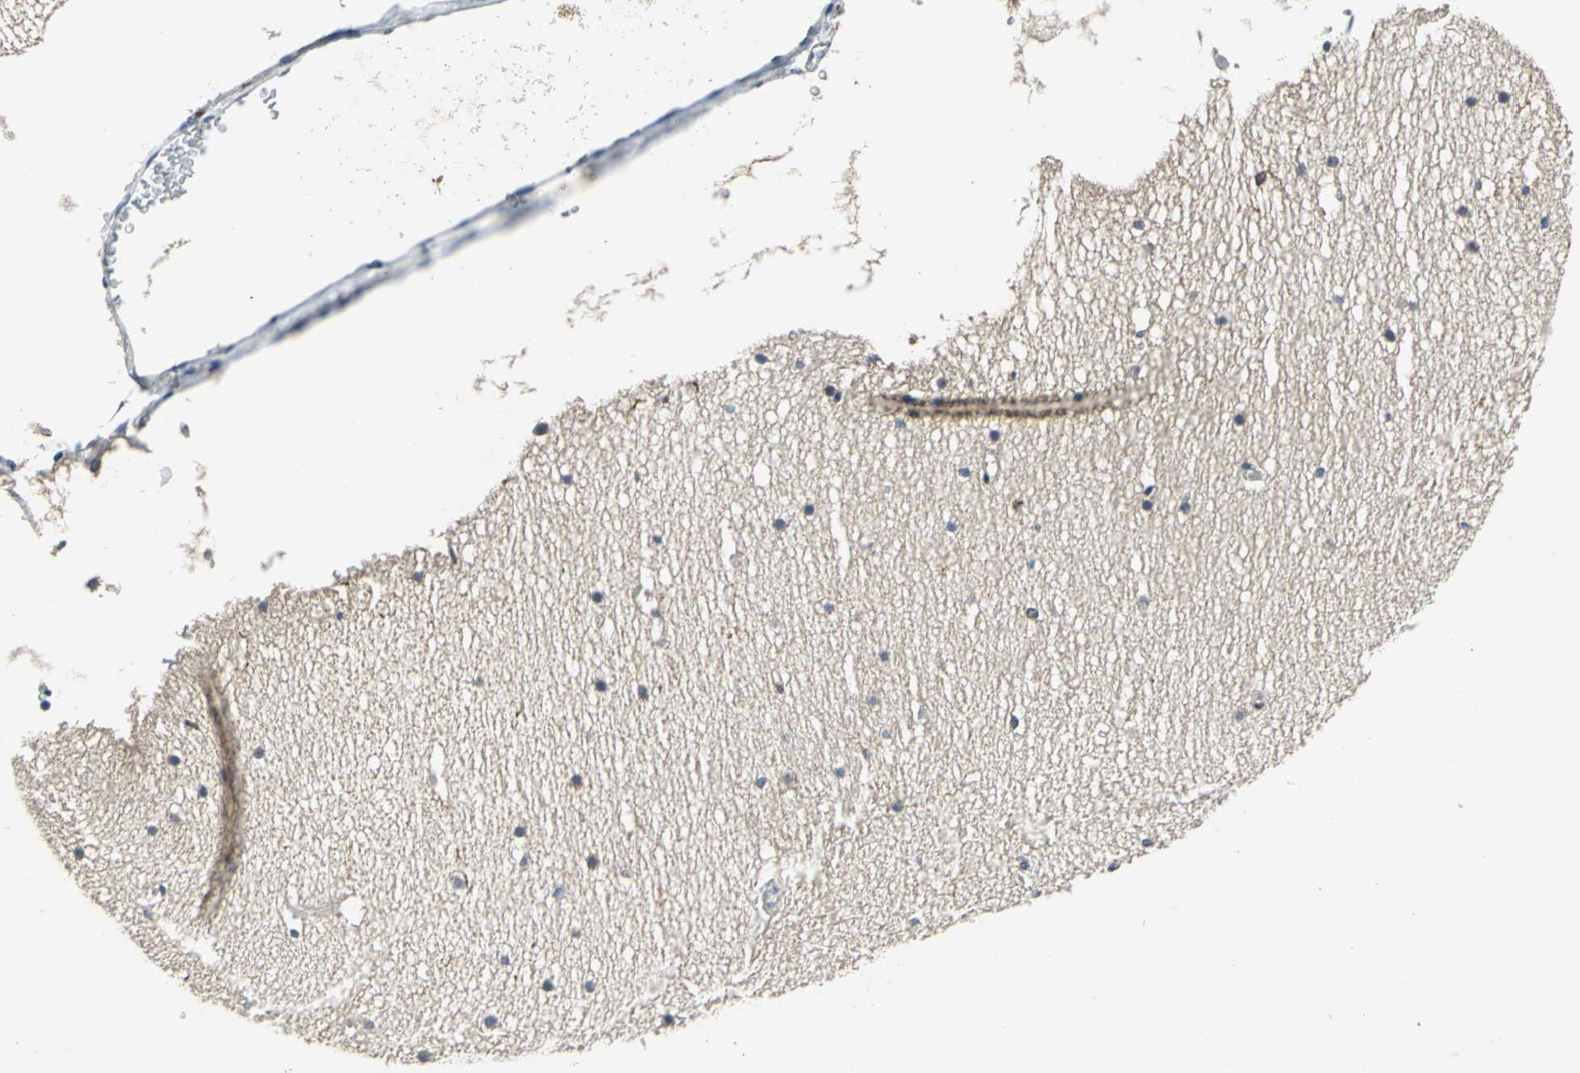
{"staining": {"intensity": "weak", "quantity": "25%-75%", "location": "cytoplasmic/membranous"}, "tissue": "cerebellum", "cell_type": "Cells in molecular layer", "image_type": "normal", "snomed": [{"axis": "morphology", "description": "Normal tissue, NOS"}, {"axis": "topography", "description": "Cerebellum"}], "caption": "Cerebellum stained with immunohistochemistry (IHC) shows weak cytoplasmic/membranous expression in approximately 25%-75% of cells in molecular layer.", "gene": "SLC19A2", "patient": {"sex": "female", "age": 19}}